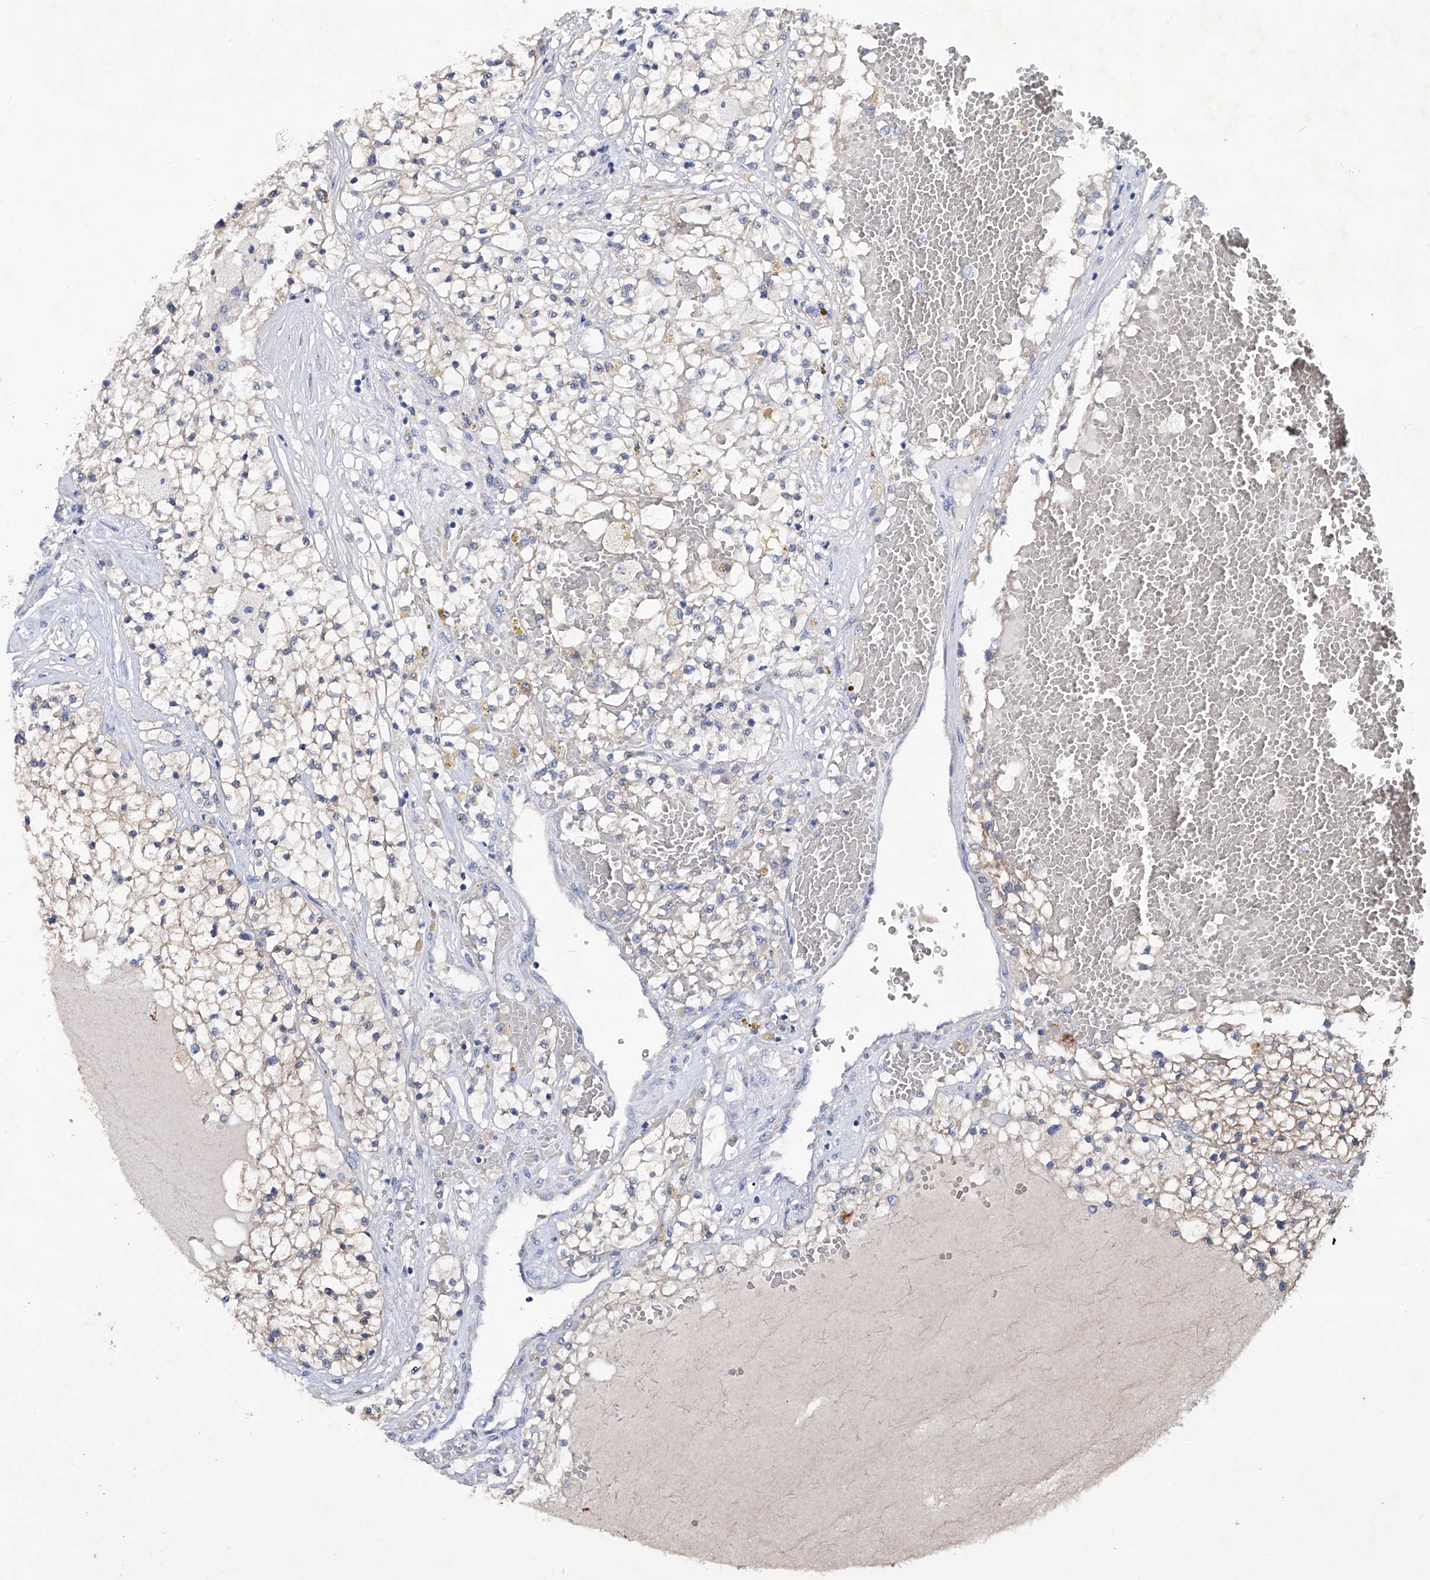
{"staining": {"intensity": "weak", "quantity": "<25%", "location": "cytoplasmic/membranous"}, "tissue": "renal cancer", "cell_type": "Tumor cells", "image_type": "cancer", "snomed": [{"axis": "morphology", "description": "Normal tissue, NOS"}, {"axis": "morphology", "description": "Adenocarcinoma, NOS"}, {"axis": "topography", "description": "Kidney"}], "caption": "This histopathology image is of renal adenocarcinoma stained with IHC to label a protein in brown with the nuclei are counter-stained blue. There is no positivity in tumor cells.", "gene": "KLHL17", "patient": {"sex": "male", "age": 68}}